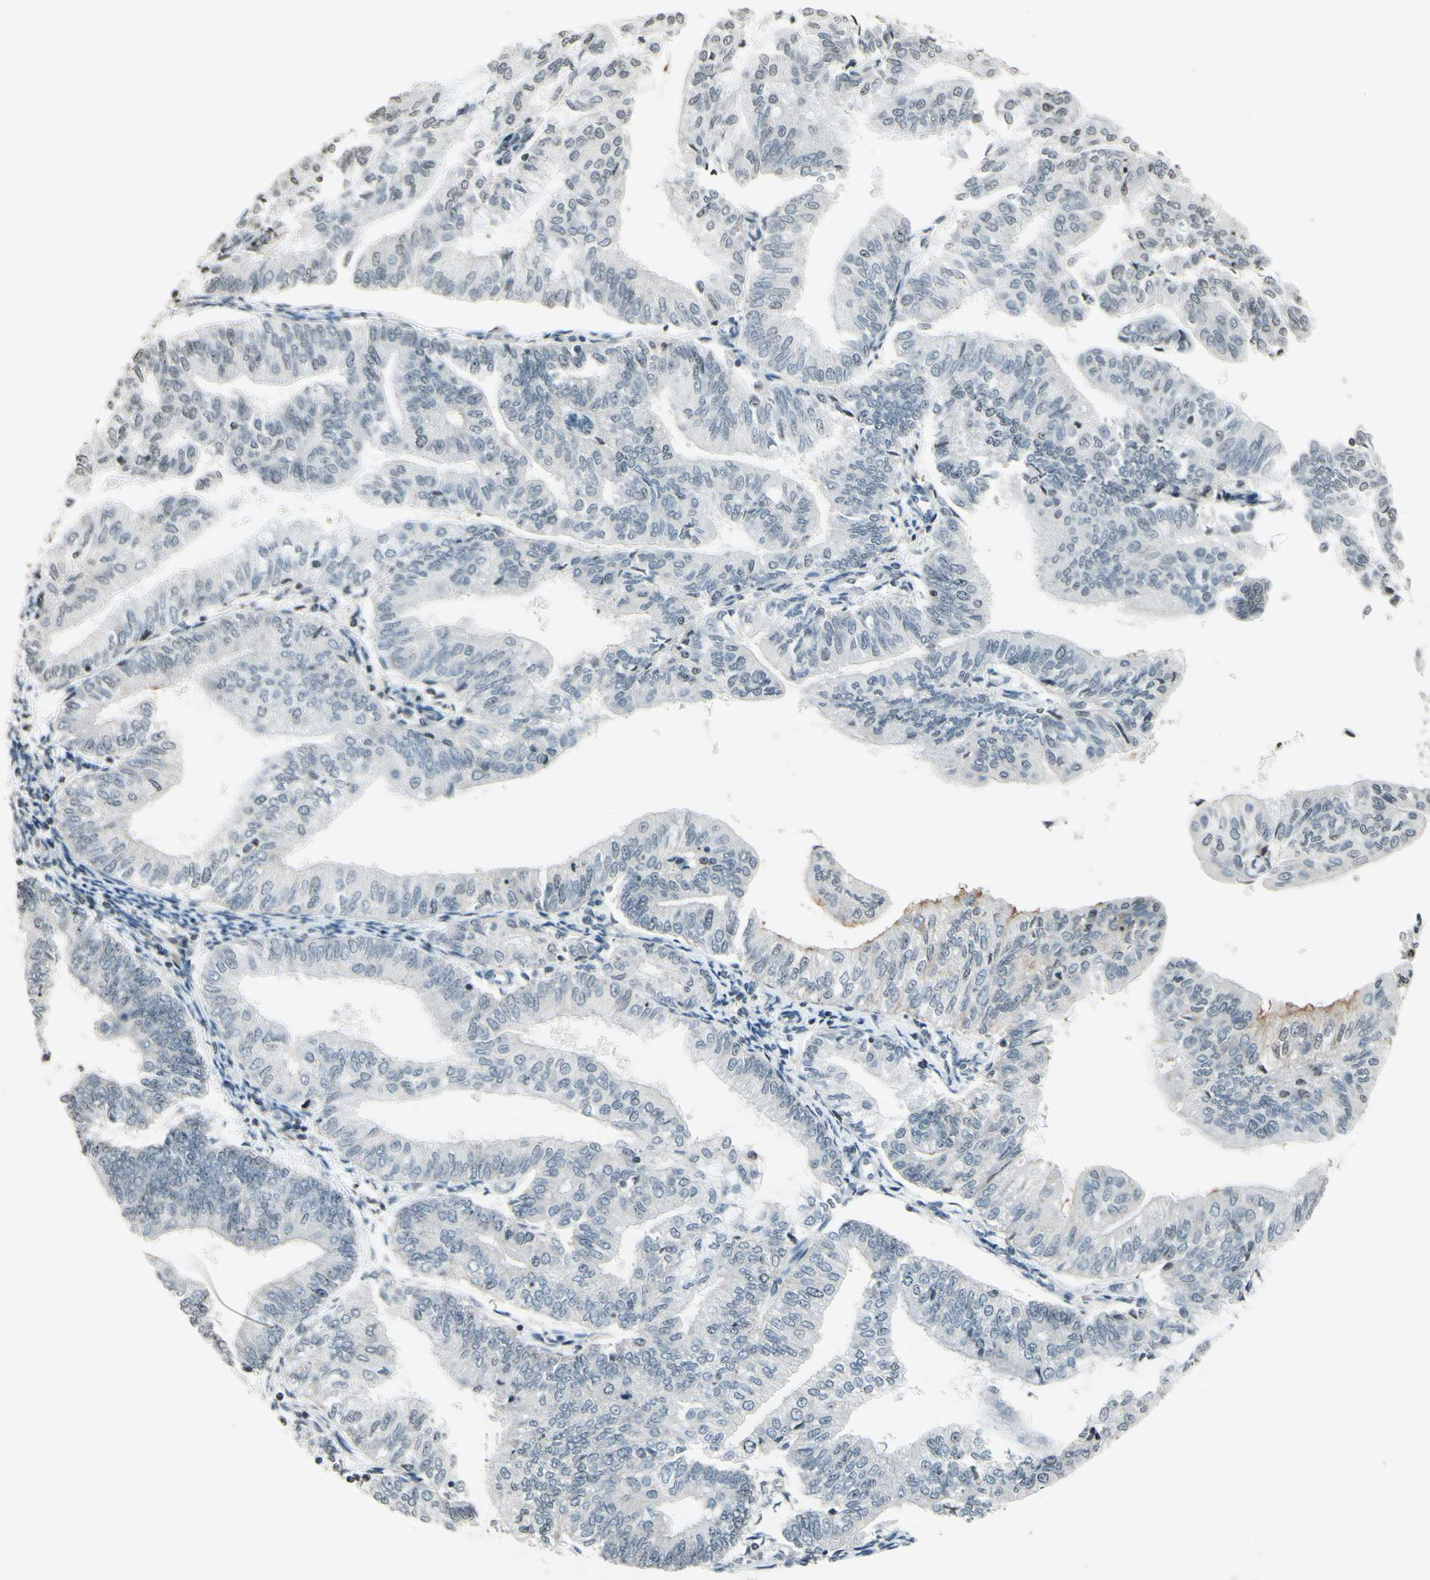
{"staining": {"intensity": "weak", "quantity": "25%-75%", "location": "cytoplasmic/membranous"}, "tissue": "endometrial cancer", "cell_type": "Tumor cells", "image_type": "cancer", "snomed": [{"axis": "morphology", "description": "Adenocarcinoma, NOS"}, {"axis": "topography", "description": "Endometrium"}], "caption": "Endometrial adenocarcinoma was stained to show a protein in brown. There is low levels of weak cytoplasmic/membranous expression in about 25%-75% of tumor cells. (DAB (3,3'-diaminobenzidine) IHC with brightfield microscopy, high magnification).", "gene": "CLDN11", "patient": {"sex": "female", "age": 59}}